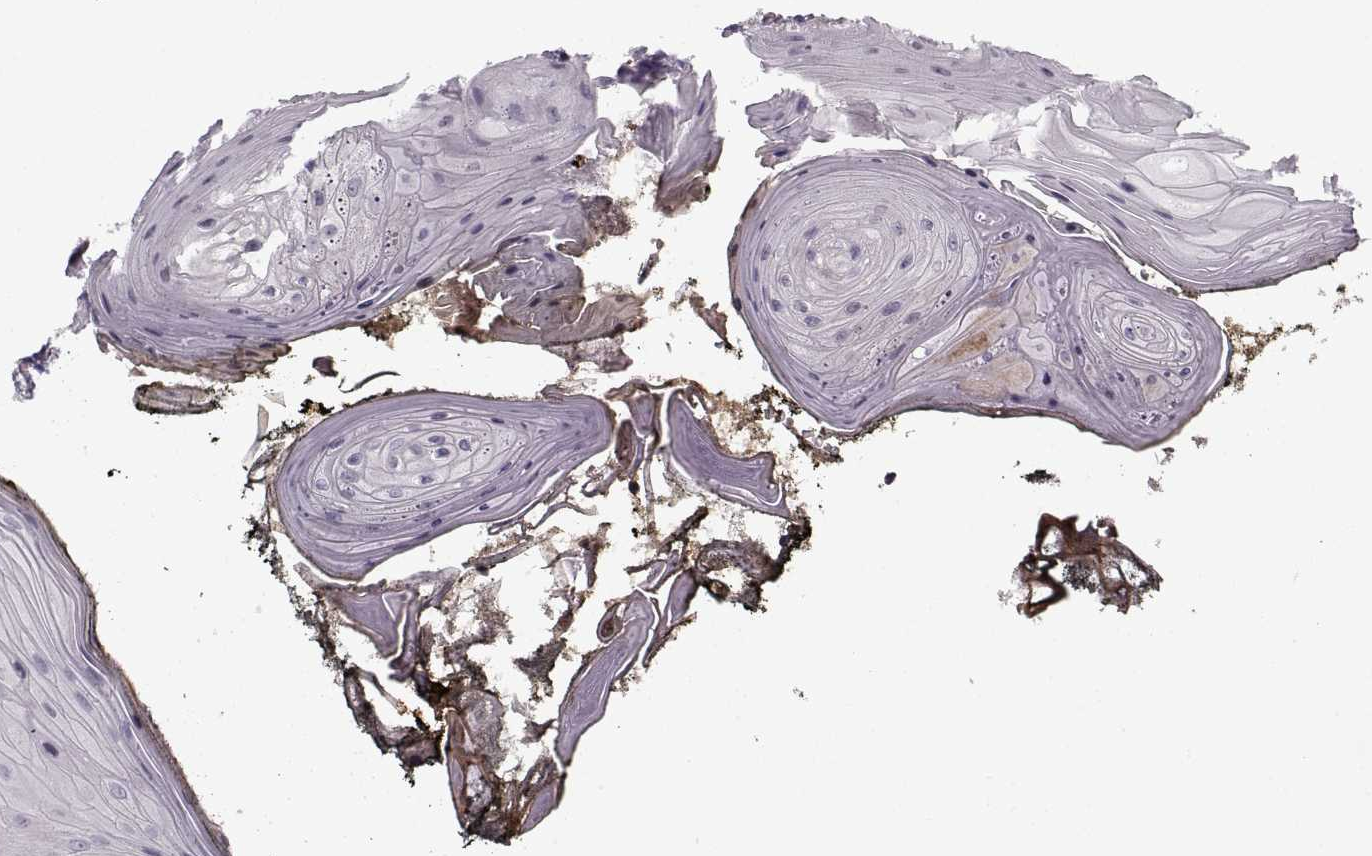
{"staining": {"intensity": "negative", "quantity": "none", "location": "none"}, "tissue": "oral mucosa", "cell_type": "Squamous epithelial cells", "image_type": "normal", "snomed": [{"axis": "morphology", "description": "Normal tissue, NOS"}, {"axis": "topography", "description": "Oral tissue"}], "caption": "Squamous epithelial cells are negative for brown protein staining in unremarkable oral mucosa. (DAB immunohistochemistry (IHC) visualized using brightfield microscopy, high magnification).", "gene": "PNMT", "patient": {"sex": "male", "age": 9}}